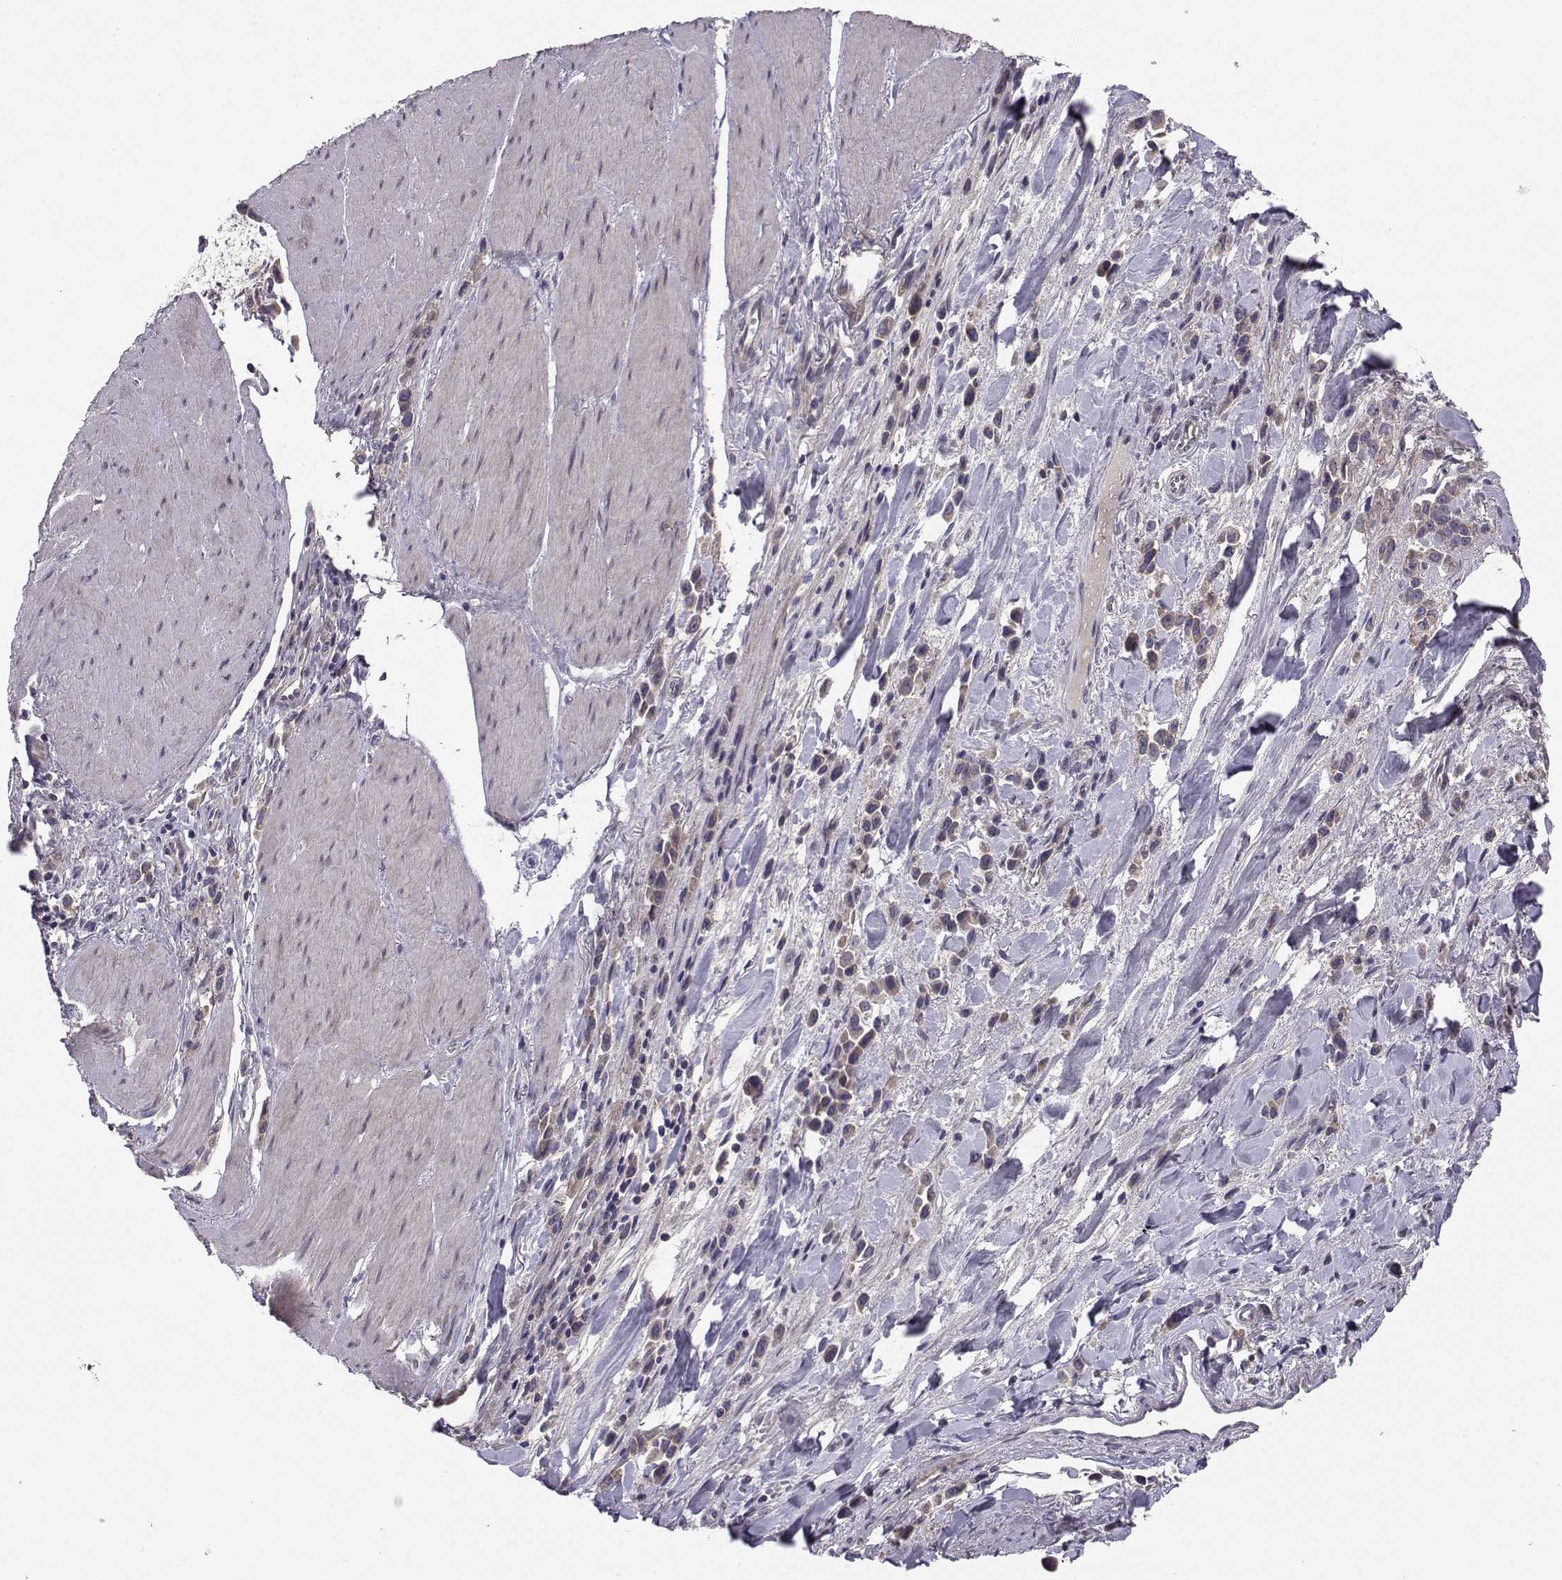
{"staining": {"intensity": "weak", "quantity": ">75%", "location": "cytoplasmic/membranous"}, "tissue": "stomach cancer", "cell_type": "Tumor cells", "image_type": "cancer", "snomed": [{"axis": "morphology", "description": "Adenocarcinoma, NOS"}, {"axis": "topography", "description": "Stomach"}], "caption": "IHC (DAB) staining of stomach cancer demonstrates weak cytoplasmic/membranous protein positivity in about >75% of tumor cells.", "gene": "PEX5L", "patient": {"sex": "male", "age": 47}}